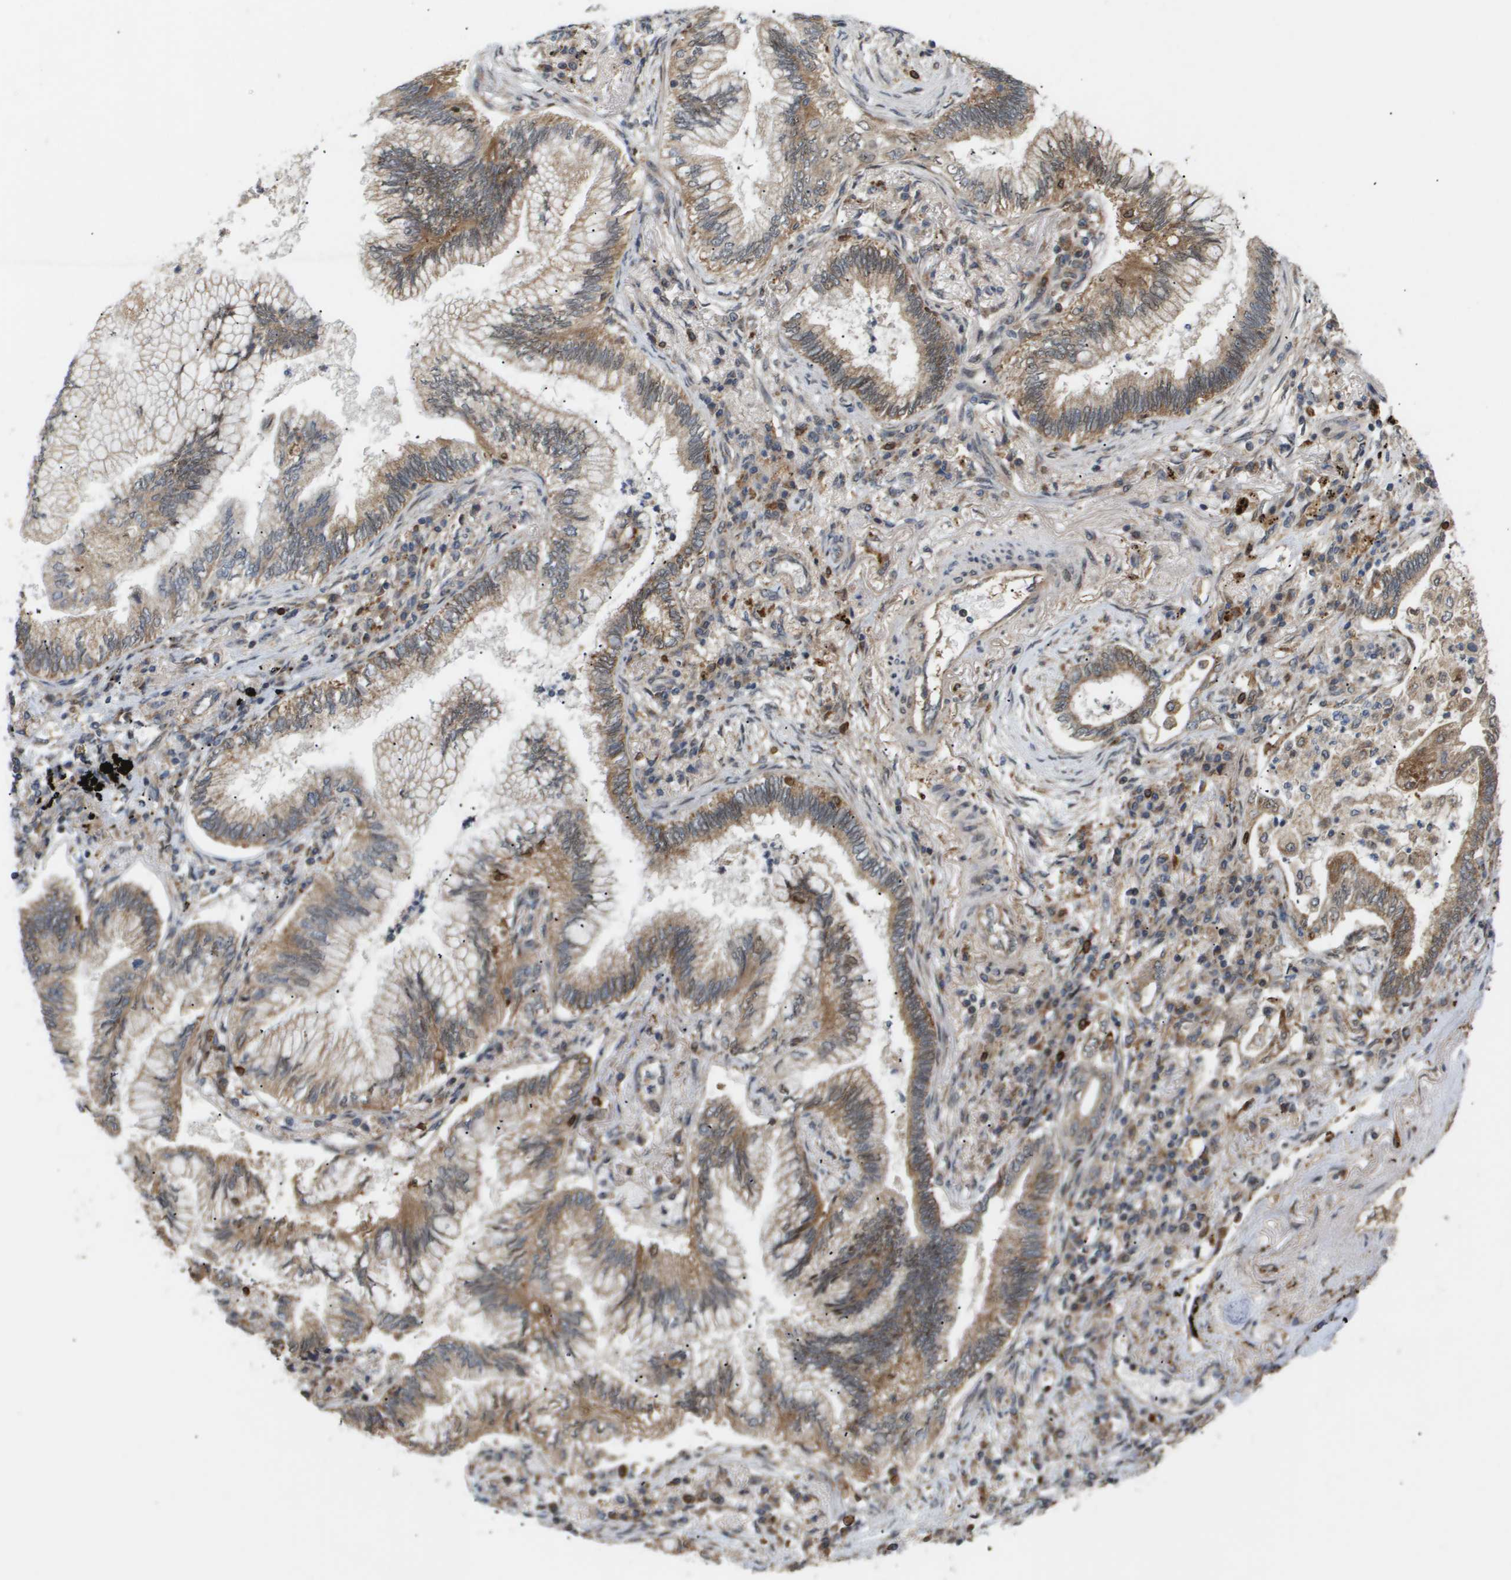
{"staining": {"intensity": "moderate", "quantity": "25%-75%", "location": "cytoplasmic/membranous"}, "tissue": "lung cancer", "cell_type": "Tumor cells", "image_type": "cancer", "snomed": [{"axis": "morphology", "description": "Normal tissue, NOS"}, {"axis": "morphology", "description": "Adenocarcinoma, NOS"}, {"axis": "topography", "description": "Bronchus"}, {"axis": "topography", "description": "Lung"}], "caption": "Tumor cells display medium levels of moderate cytoplasmic/membranous staining in about 25%-75% of cells in lung cancer (adenocarcinoma).", "gene": "PDGFB", "patient": {"sex": "female", "age": 70}}